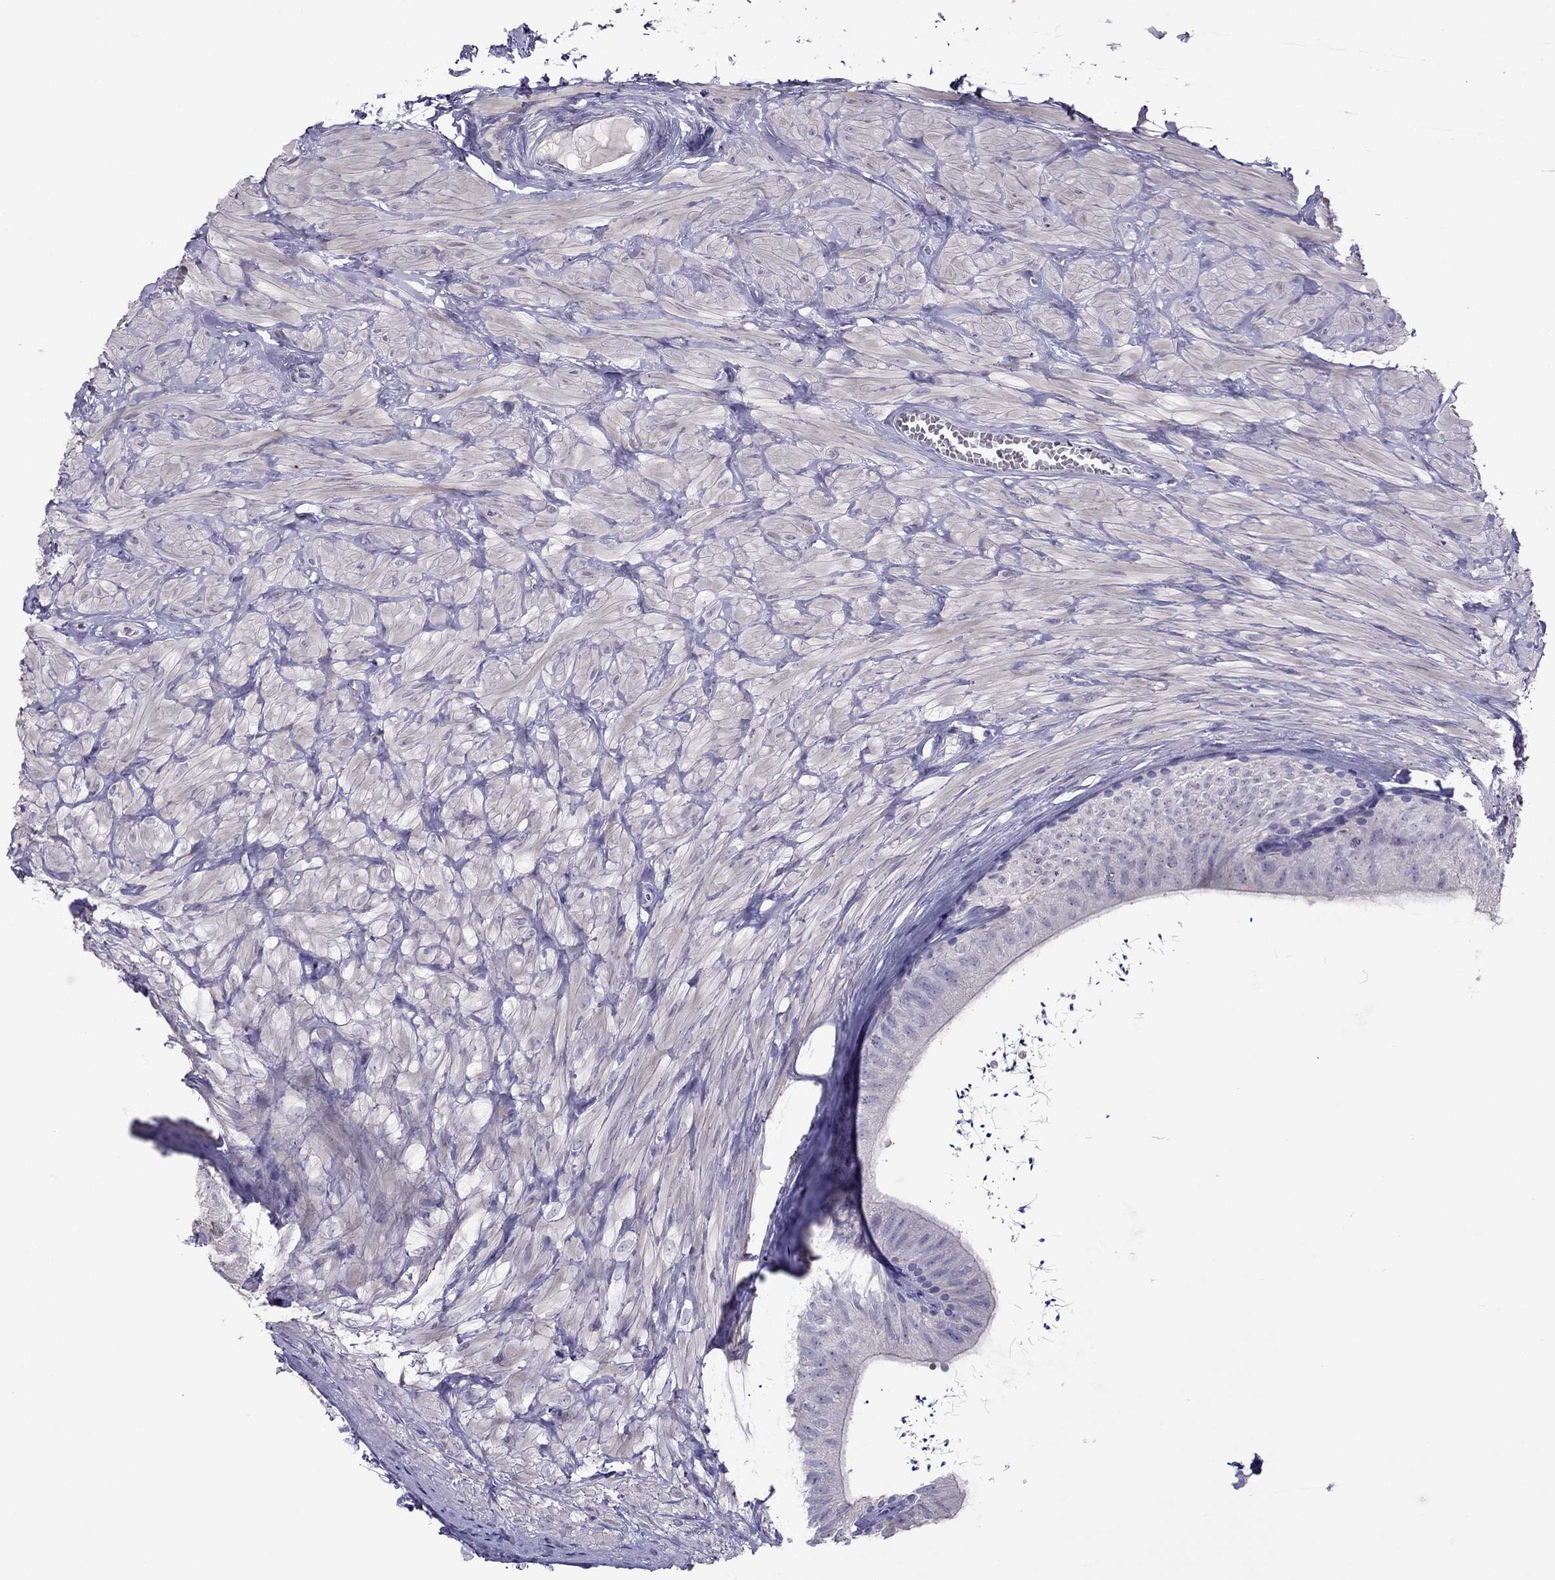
{"staining": {"intensity": "negative", "quantity": "none", "location": "none"}, "tissue": "epididymis", "cell_type": "Glandular cells", "image_type": "normal", "snomed": [{"axis": "morphology", "description": "Normal tissue, NOS"}, {"axis": "topography", "description": "Epididymis"}], "caption": "Image shows no significant protein positivity in glandular cells of normal epididymis.", "gene": "RGS8", "patient": {"sex": "male", "age": 32}}